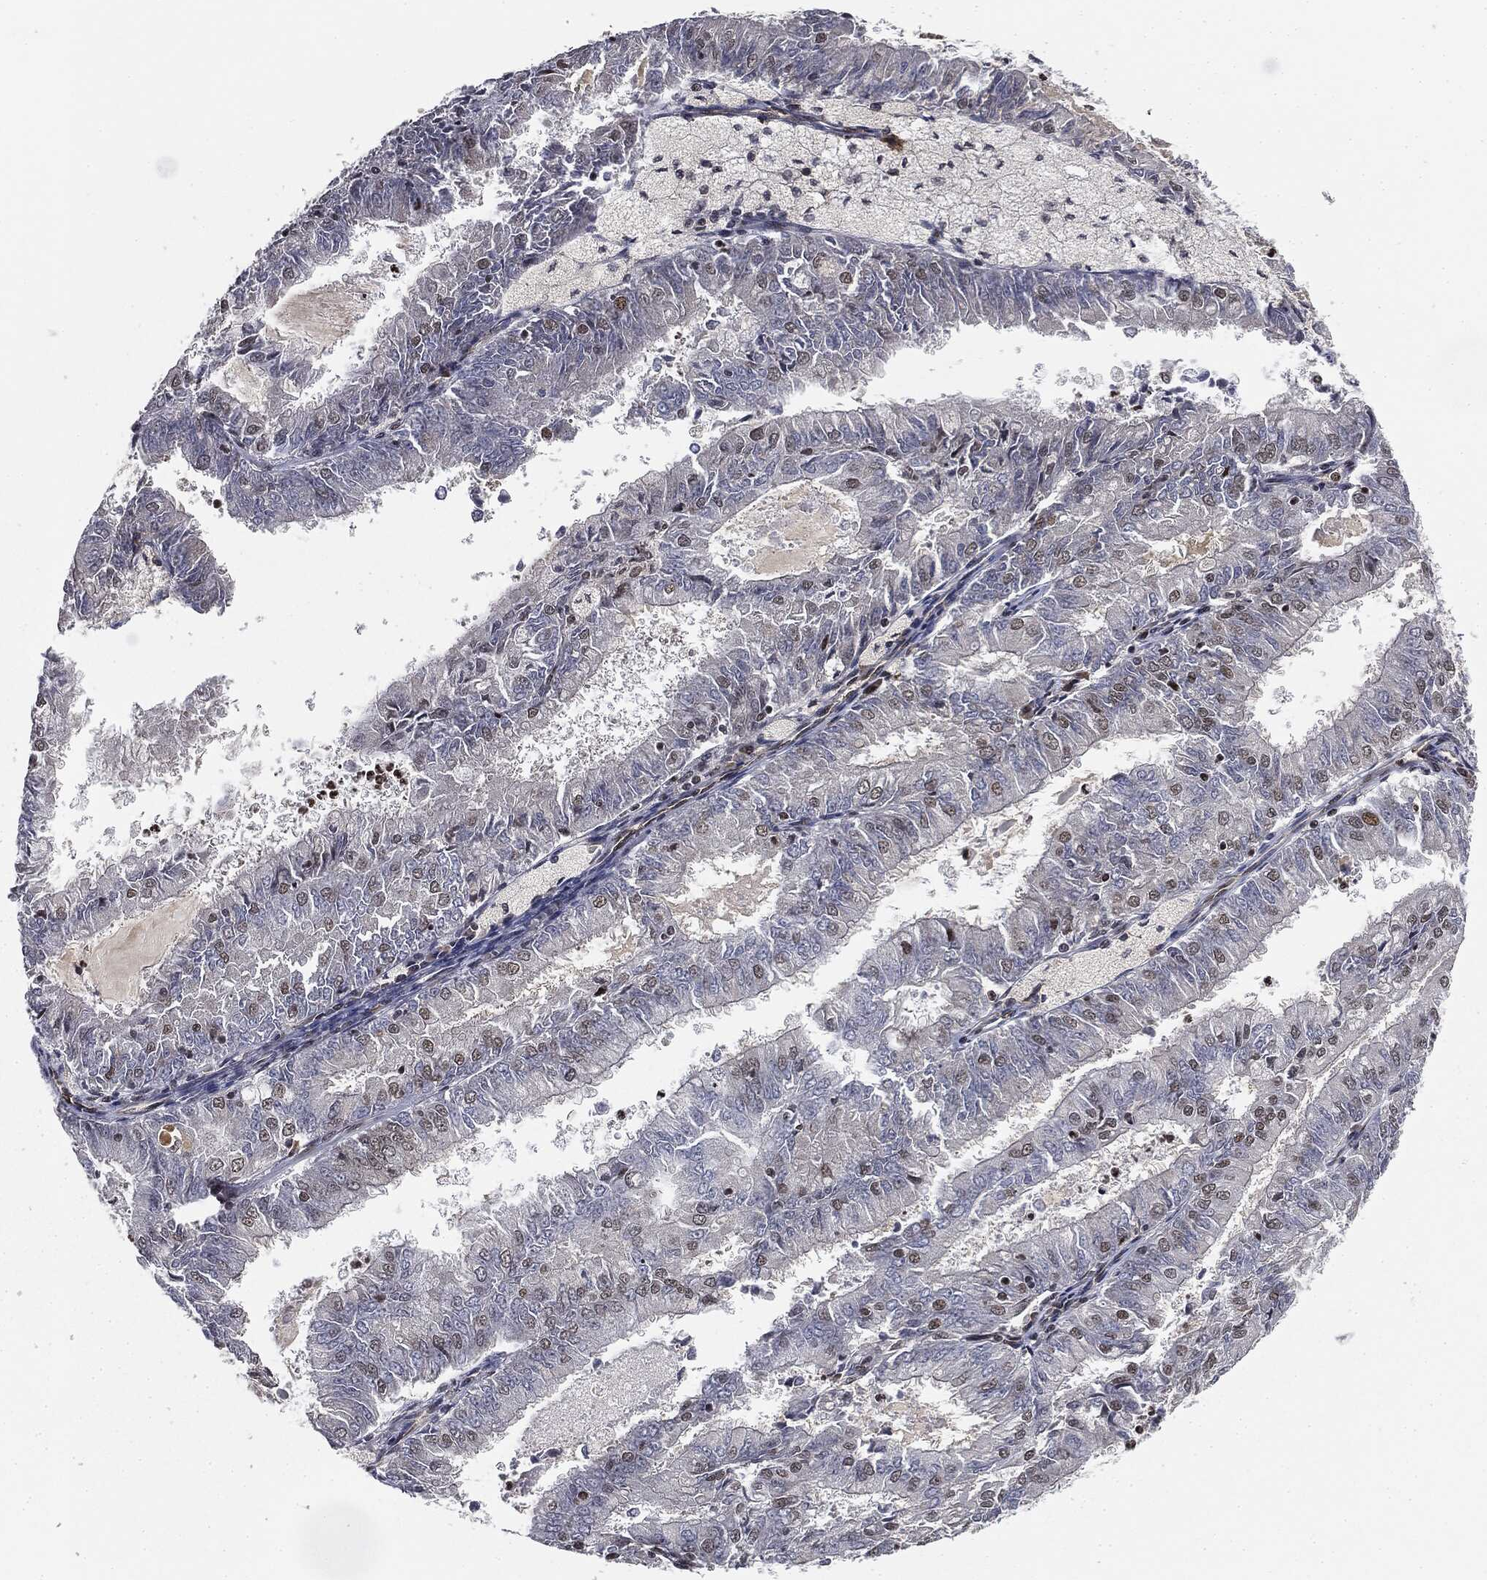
{"staining": {"intensity": "weak", "quantity": "25%-75%", "location": "nuclear"}, "tissue": "endometrial cancer", "cell_type": "Tumor cells", "image_type": "cancer", "snomed": [{"axis": "morphology", "description": "Adenocarcinoma, NOS"}, {"axis": "topography", "description": "Endometrium"}], "caption": "This histopathology image reveals endometrial cancer stained with immunohistochemistry (IHC) to label a protein in brown. The nuclear of tumor cells show weak positivity for the protein. Nuclei are counter-stained blue.", "gene": "TBC1D22A", "patient": {"sex": "female", "age": 57}}